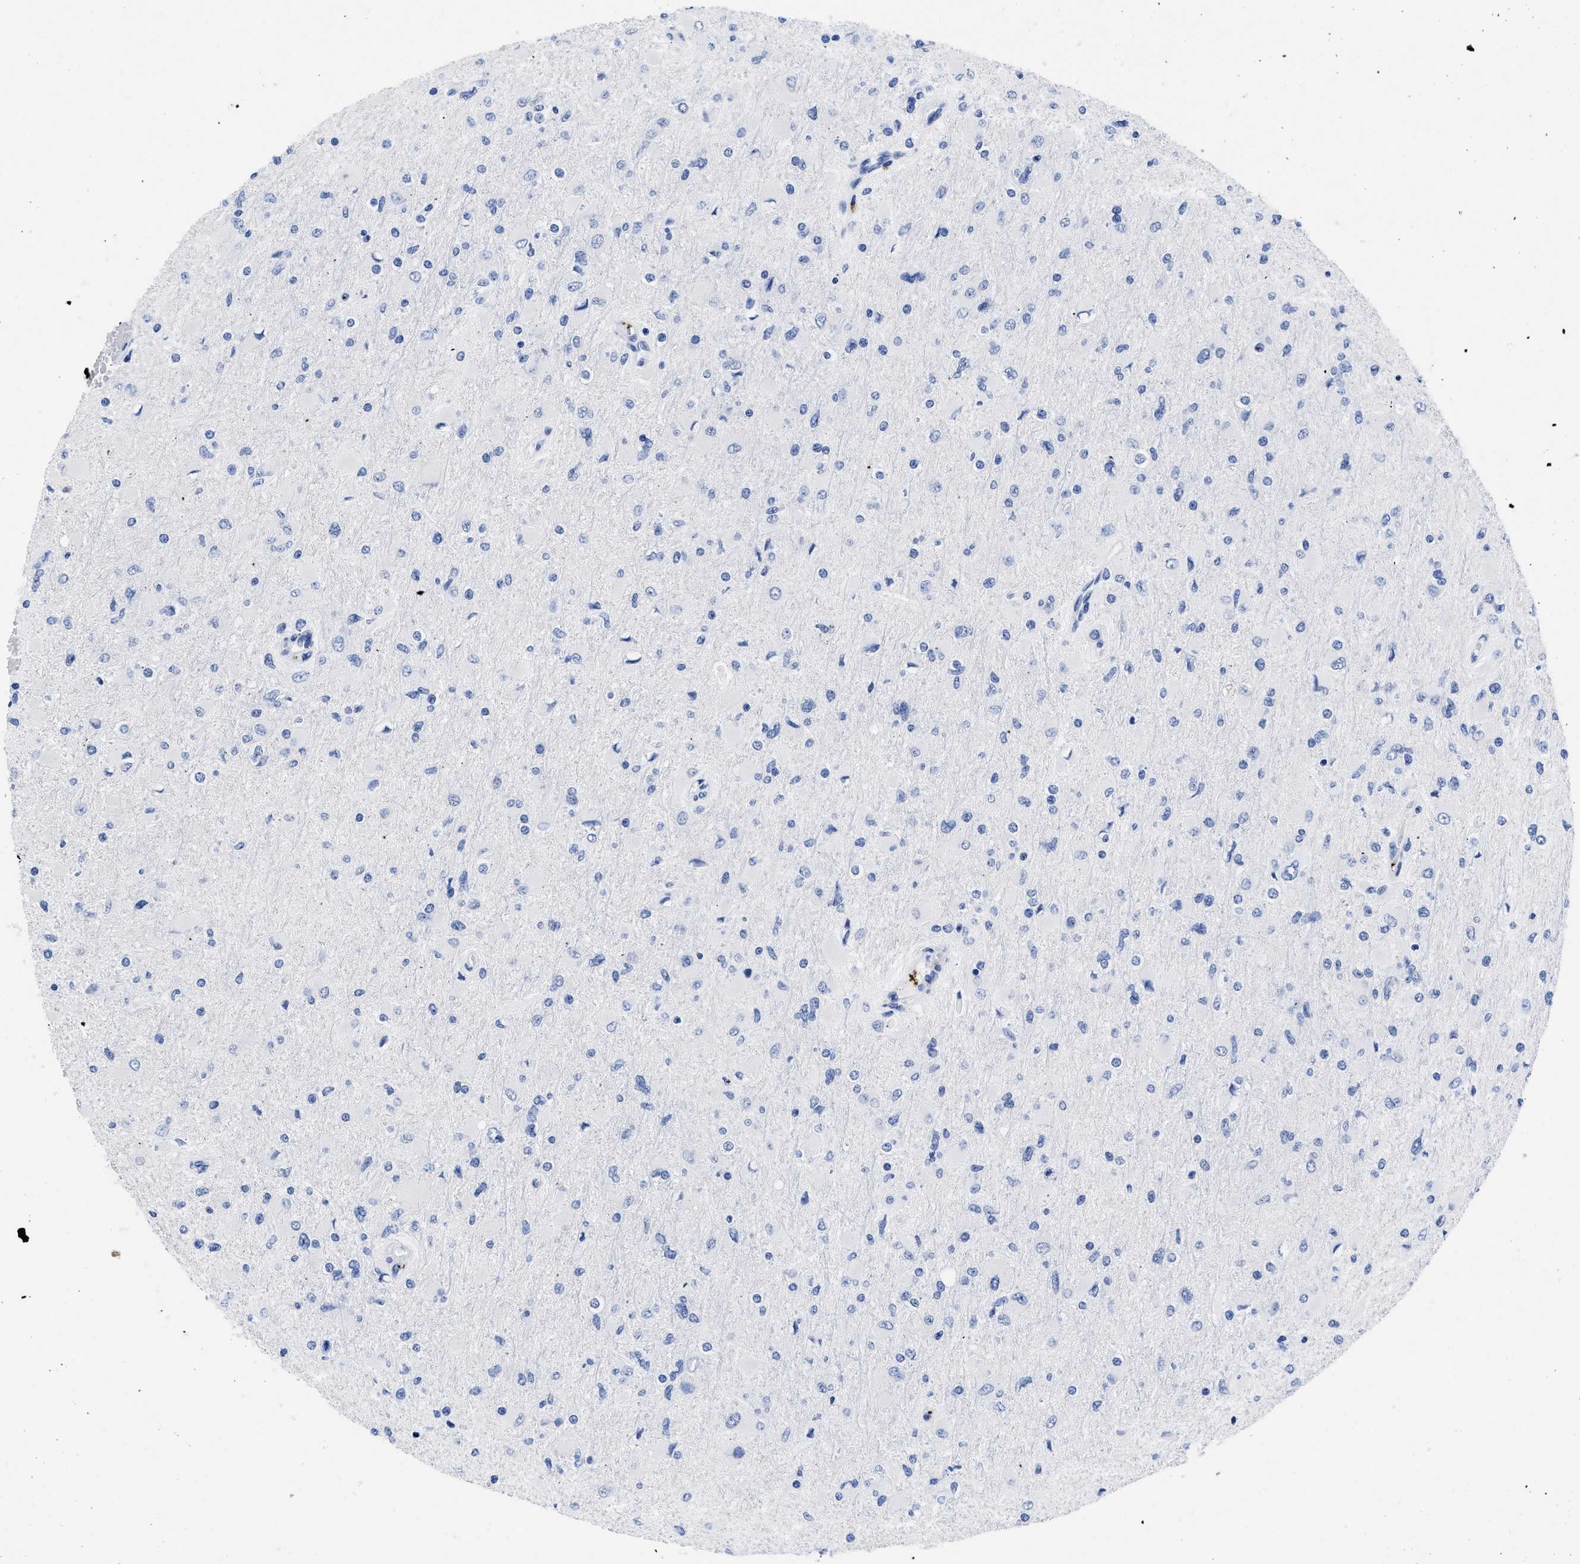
{"staining": {"intensity": "negative", "quantity": "none", "location": "none"}, "tissue": "glioma", "cell_type": "Tumor cells", "image_type": "cancer", "snomed": [{"axis": "morphology", "description": "Glioma, malignant, High grade"}, {"axis": "topography", "description": "Cerebral cortex"}], "caption": "There is no significant expression in tumor cells of glioma.", "gene": "TREML1", "patient": {"sex": "female", "age": 36}}